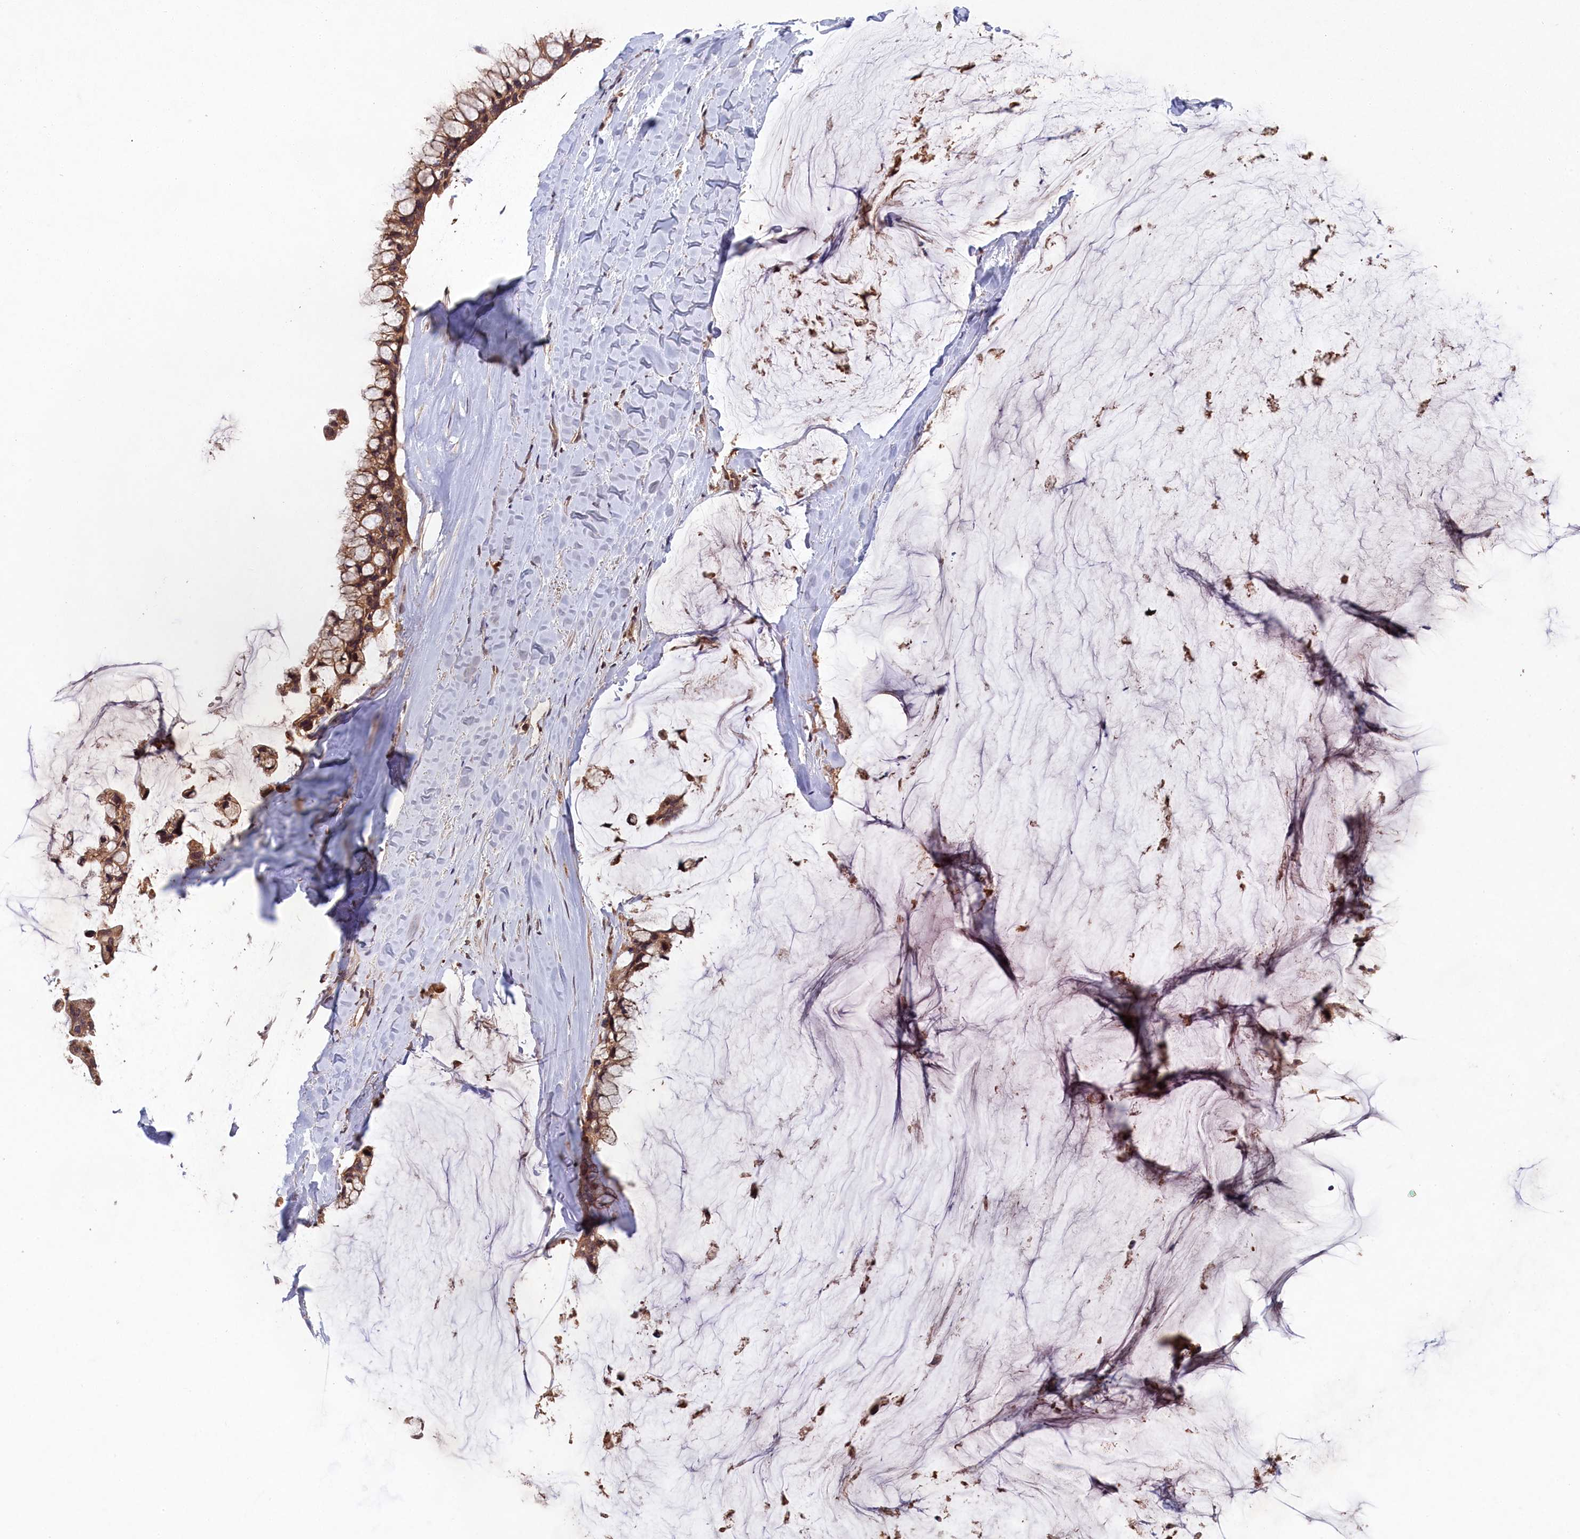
{"staining": {"intensity": "moderate", "quantity": ">75%", "location": "cytoplasmic/membranous"}, "tissue": "ovarian cancer", "cell_type": "Tumor cells", "image_type": "cancer", "snomed": [{"axis": "morphology", "description": "Cystadenocarcinoma, mucinous, NOS"}, {"axis": "topography", "description": "Ovary"}], "caption": "IHC histopathology image of ovarian cancer (mucinous cystadenocarcinoma) stained for a protein (brown), which exhibits medium levels of moderate cytoplasmic/membranous positivity in about >75% of tumor cells.", "gene": "CHAC1", "patient": {"sex": "female", "age": 39}}